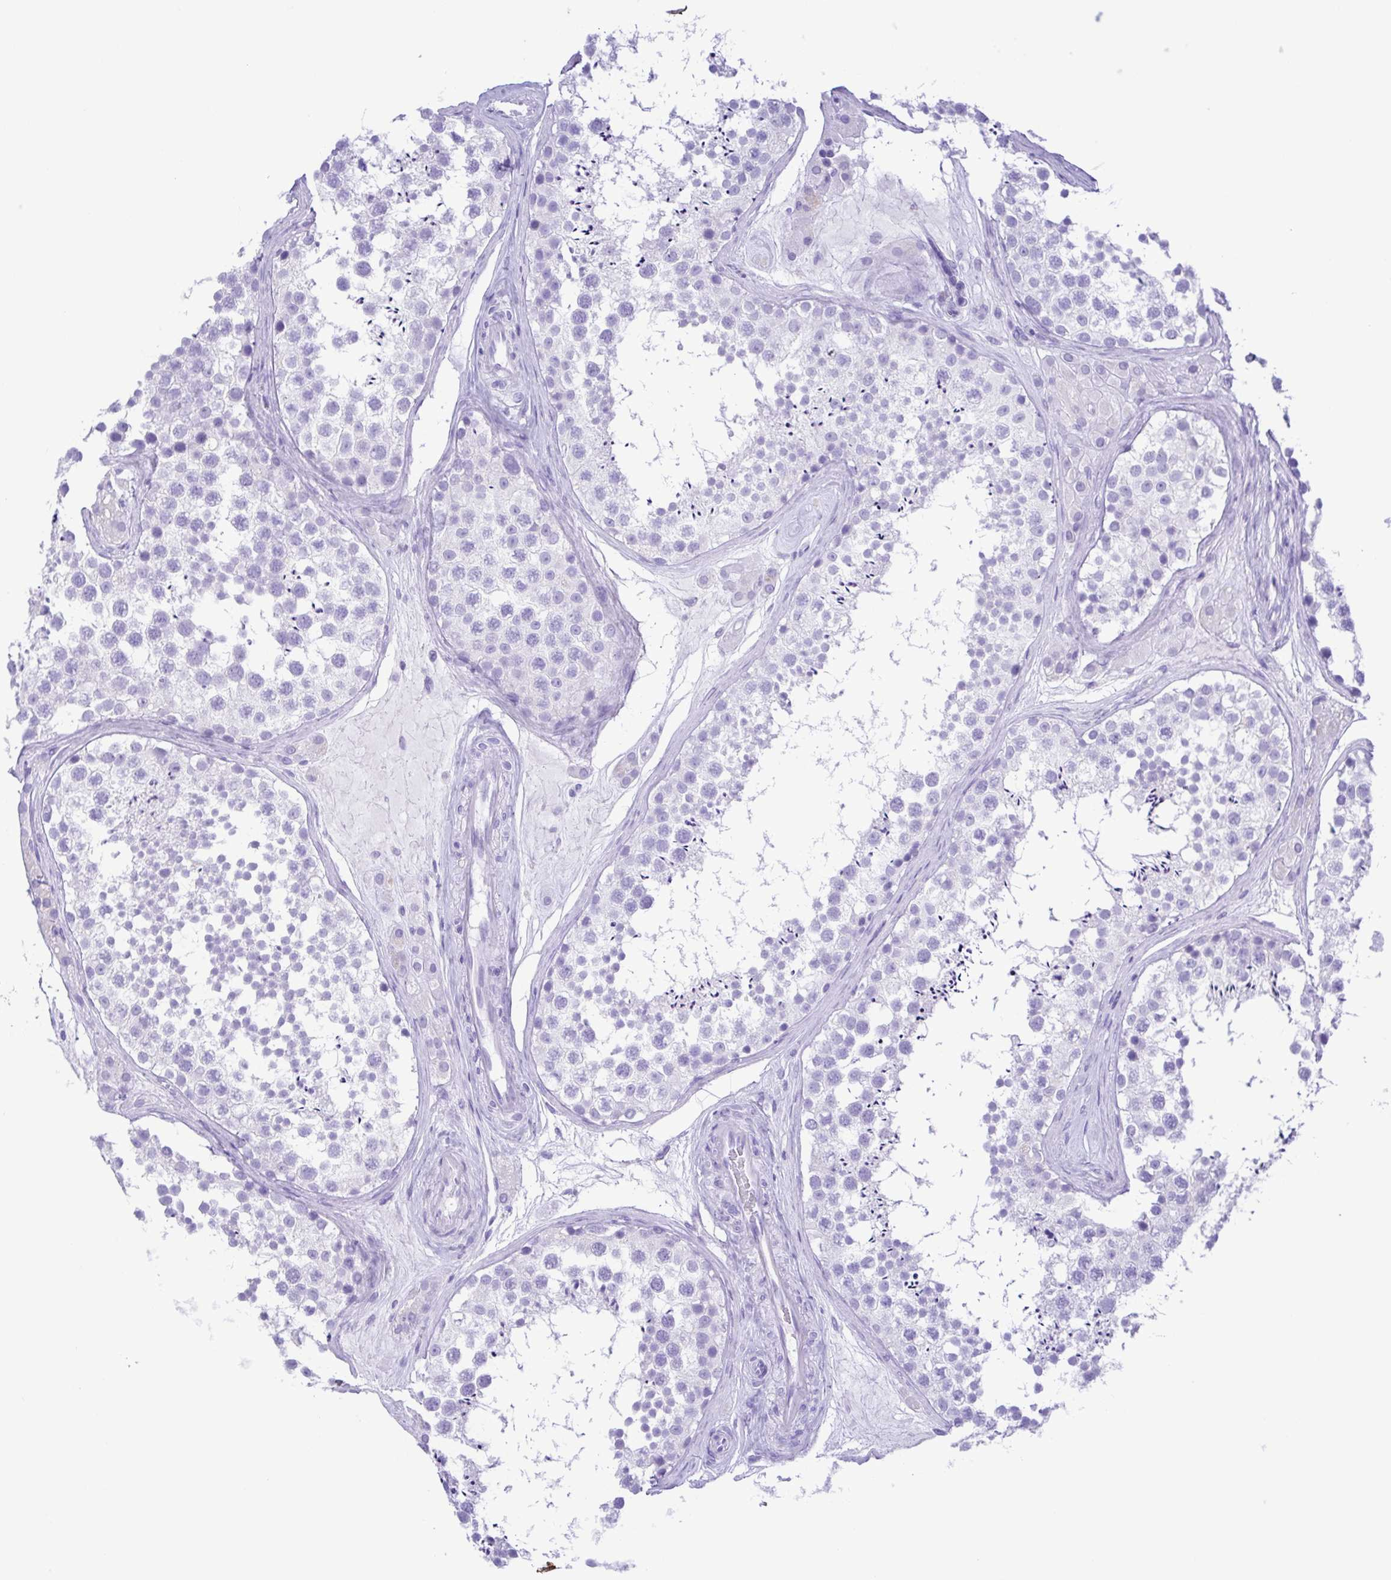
{"staining": {"intensity": "negative", "quantity": "none", "location": "none"}, "tissue": "testis", "cell_type": "Cells in seminiferous ducts", "image_type": "normal", "snomed": [{"axis": "morphology", "description": "Normal tissue, NOS"}, {"axis": "topography", "description": "Testis"}], "caption": "Cells in seminiferous ducts show no significant protein positivity in benign testis. (Stains: DAB IHC with hematoxylin counter stain, Microscopy: brightfield microscopy at high magnification).", "gene": "CASP14", "patient": {"sex": "male", "age": 41}}